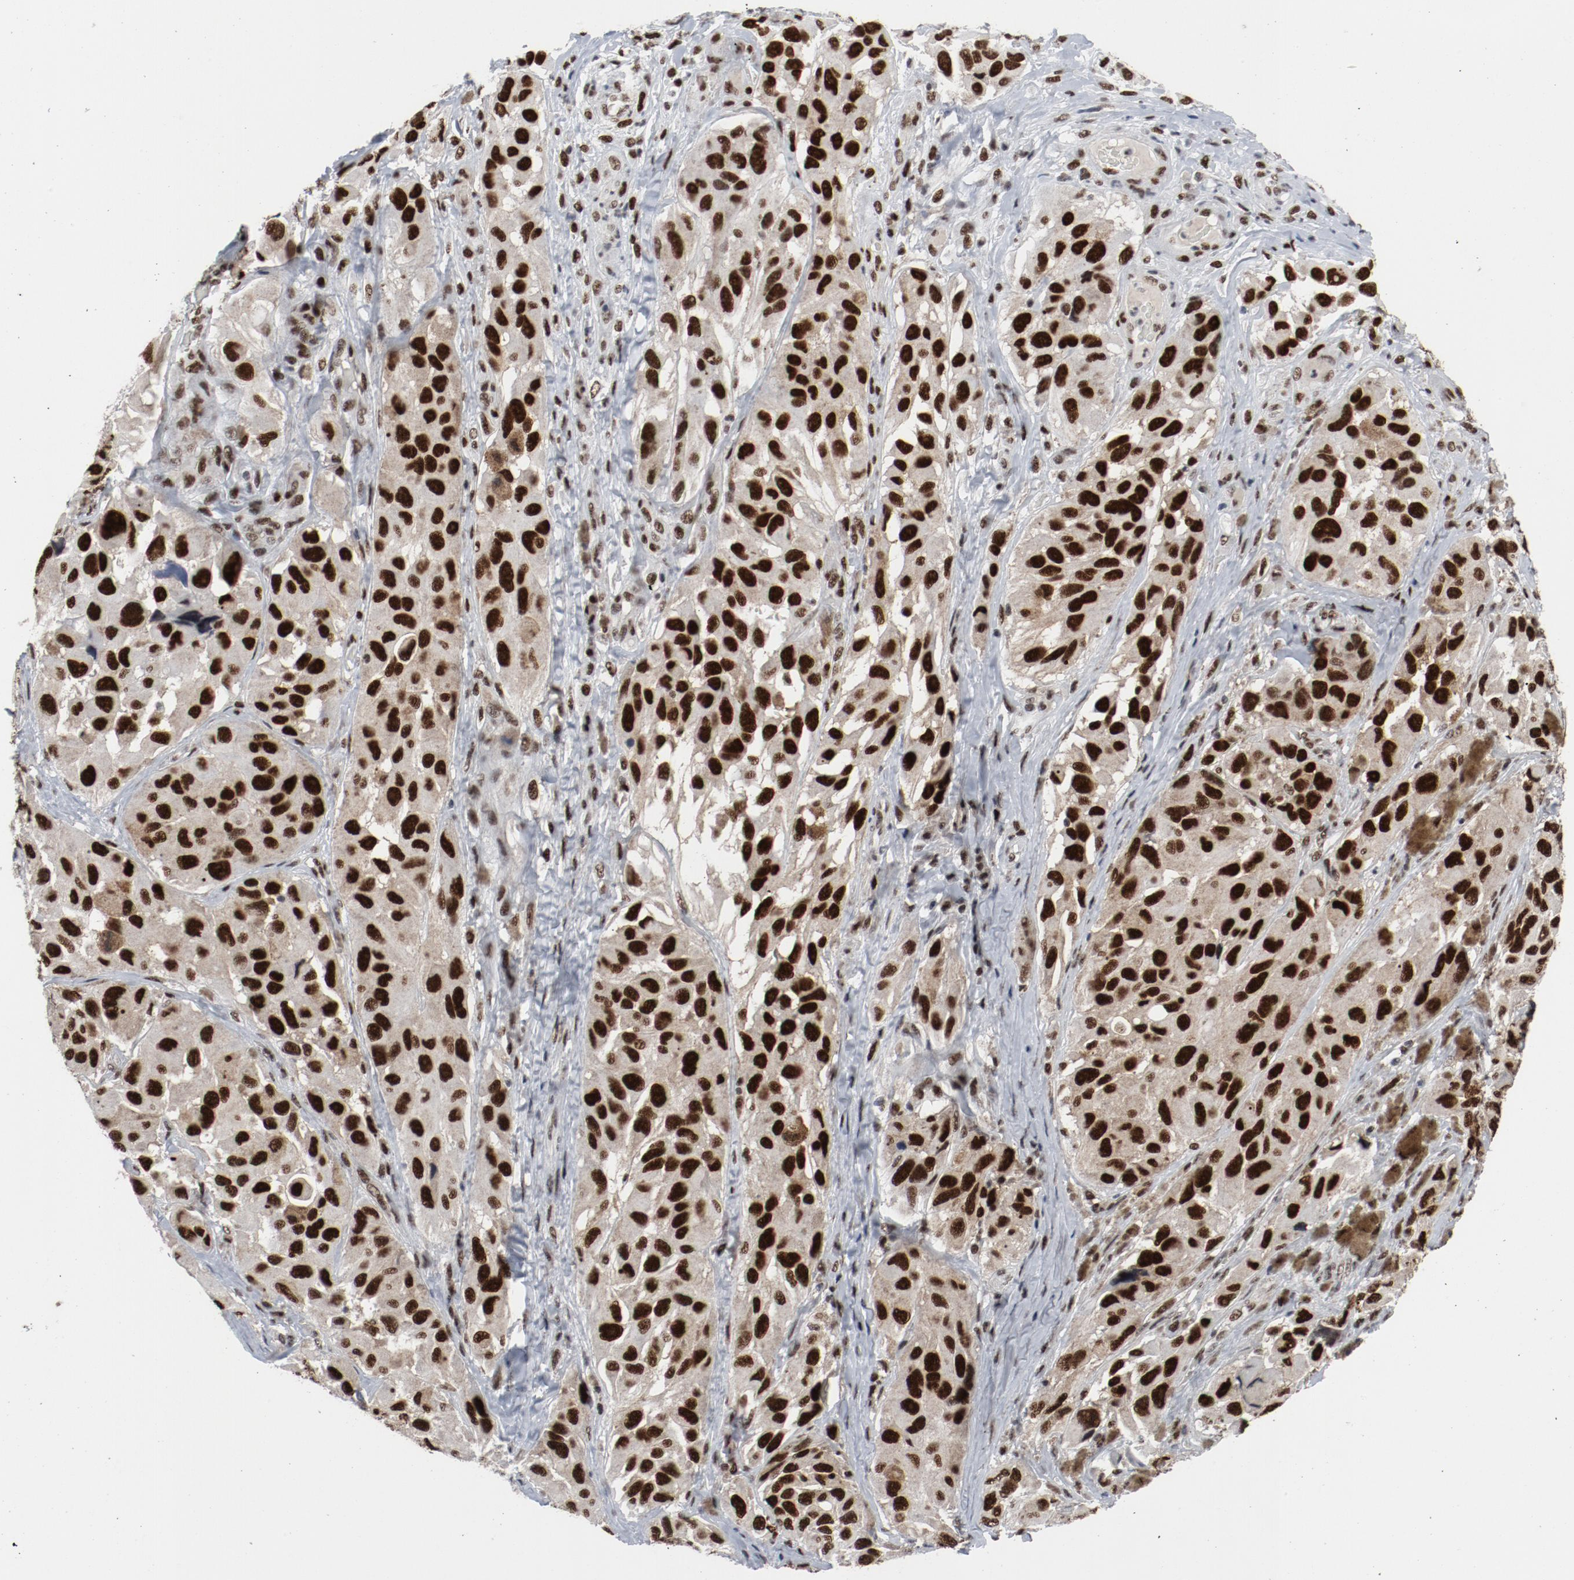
{"staining": {"intensity": "strong", "quantity": ">75%", "location": "nuclear"}, "tissue": "melanoma", "cell_type": "Tumor cells", "image_type": "cancer", "snomed": [{"axis": "morphology", "description": "Malignant melanoma, NOS"}, {"axis": "topography", "description": "Skin"}], "caption": "The image shows a brown stain indicating the presence of a protein in the nuclear of tumor cells in melanoma.", "gene": "JMJD6", "patient": {"sex": "female", "age": 73}}